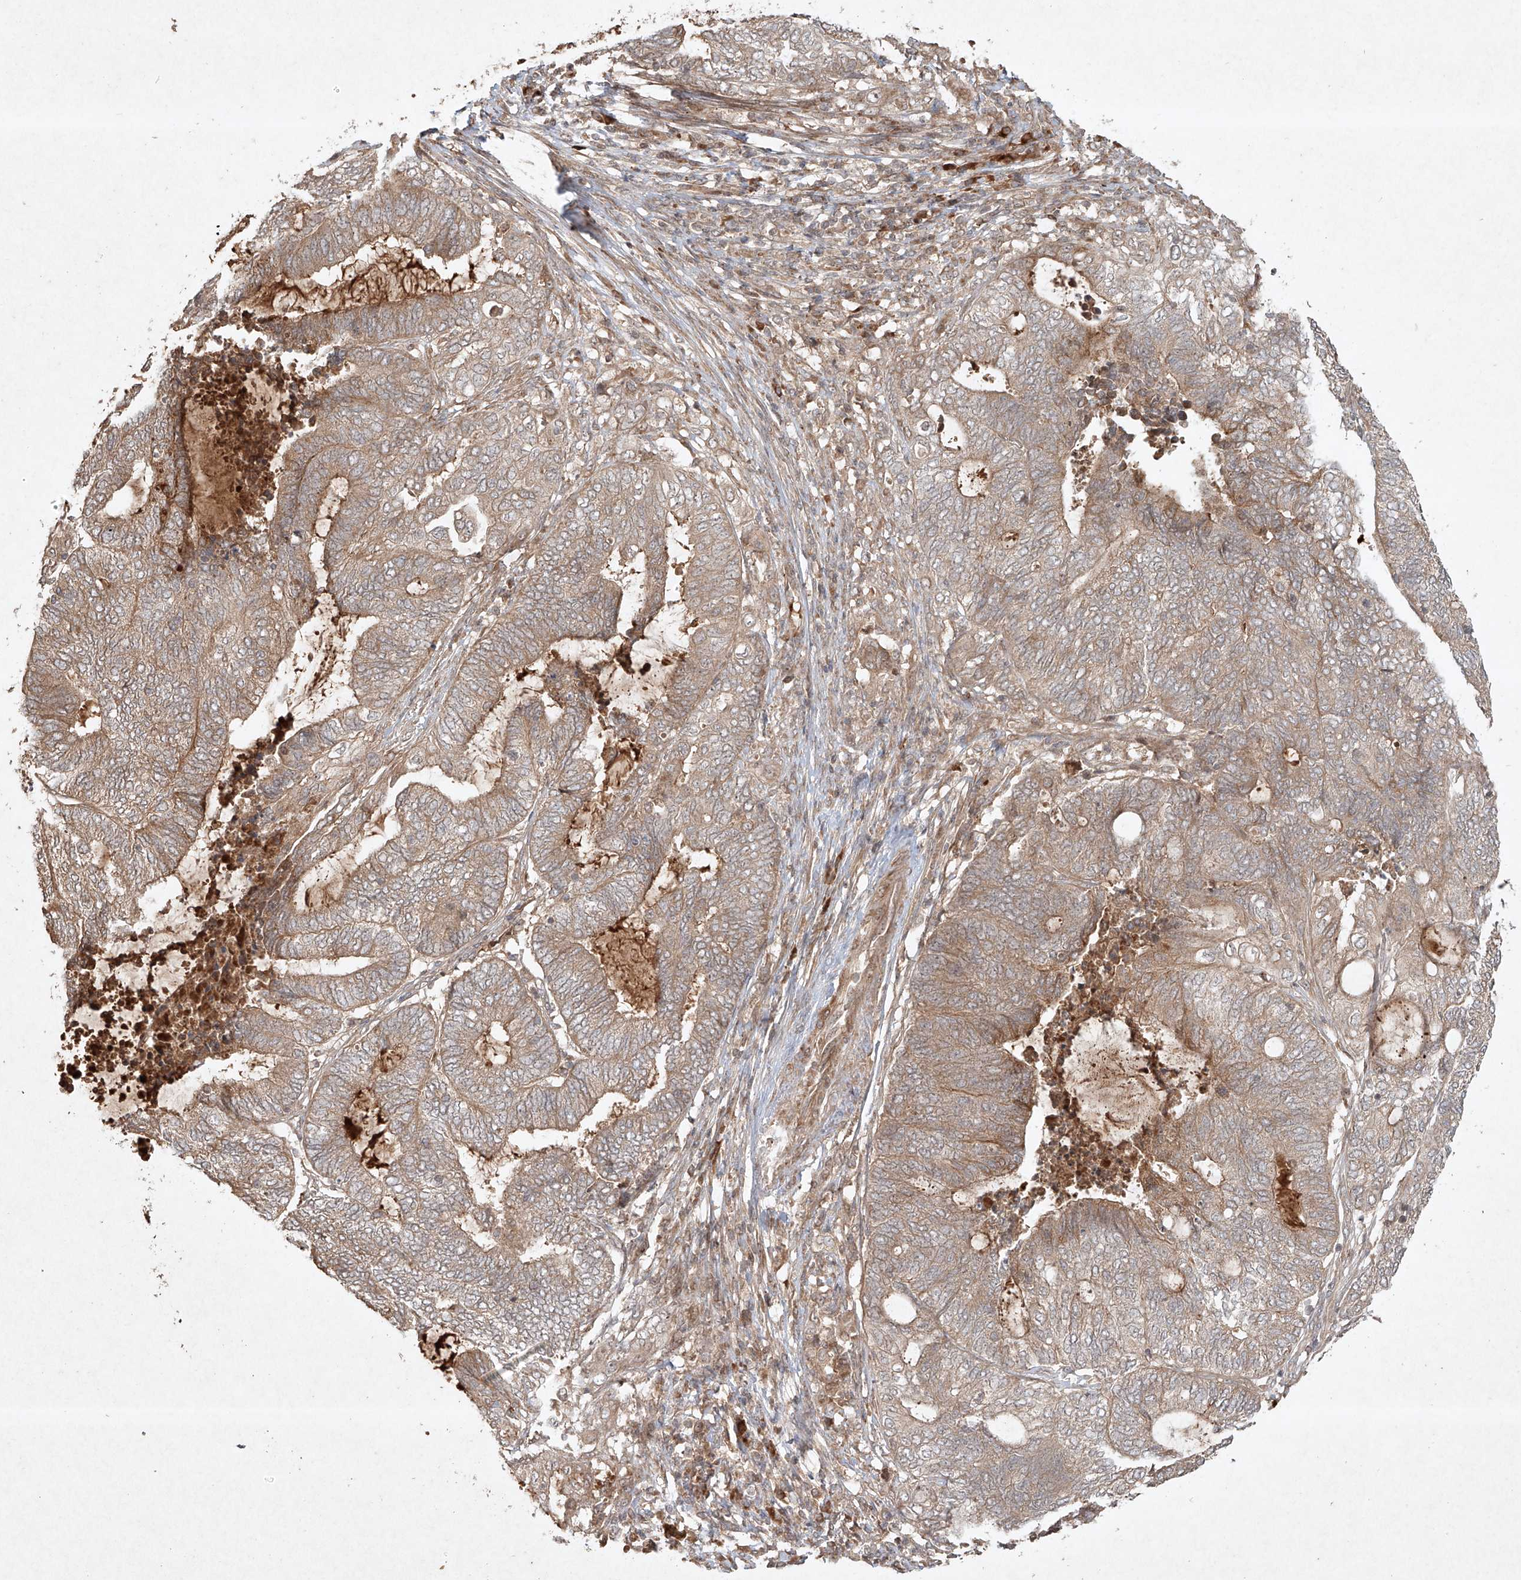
{"staining": {"intensity": "moderate", "quantity": "25%-75%", "location": "cytoplasmic/membranous"}, "tissue": "endometrial cancer", "cell_type": "Tumor cells", "image_type": "cancer", "snomed": [{"axis": "morphology", "description": "Adenocarcinoma, NOS"}, {"axis": "topography", "description": "Uterus"}, {"axis": "topography", "description": "Endometrium"}], "caption": "Brown immunohistochemical staining in endometrial cancer (adenocarcinoma) demonstrates moderate cytoplasmic/membranous staining in approximately 25%-75% of tumor cells. (DAB = brown stain, brightfield microscopy at high magnification).", "gene": "CYYR1", "patient": {"sex": "female", "age": 70}}